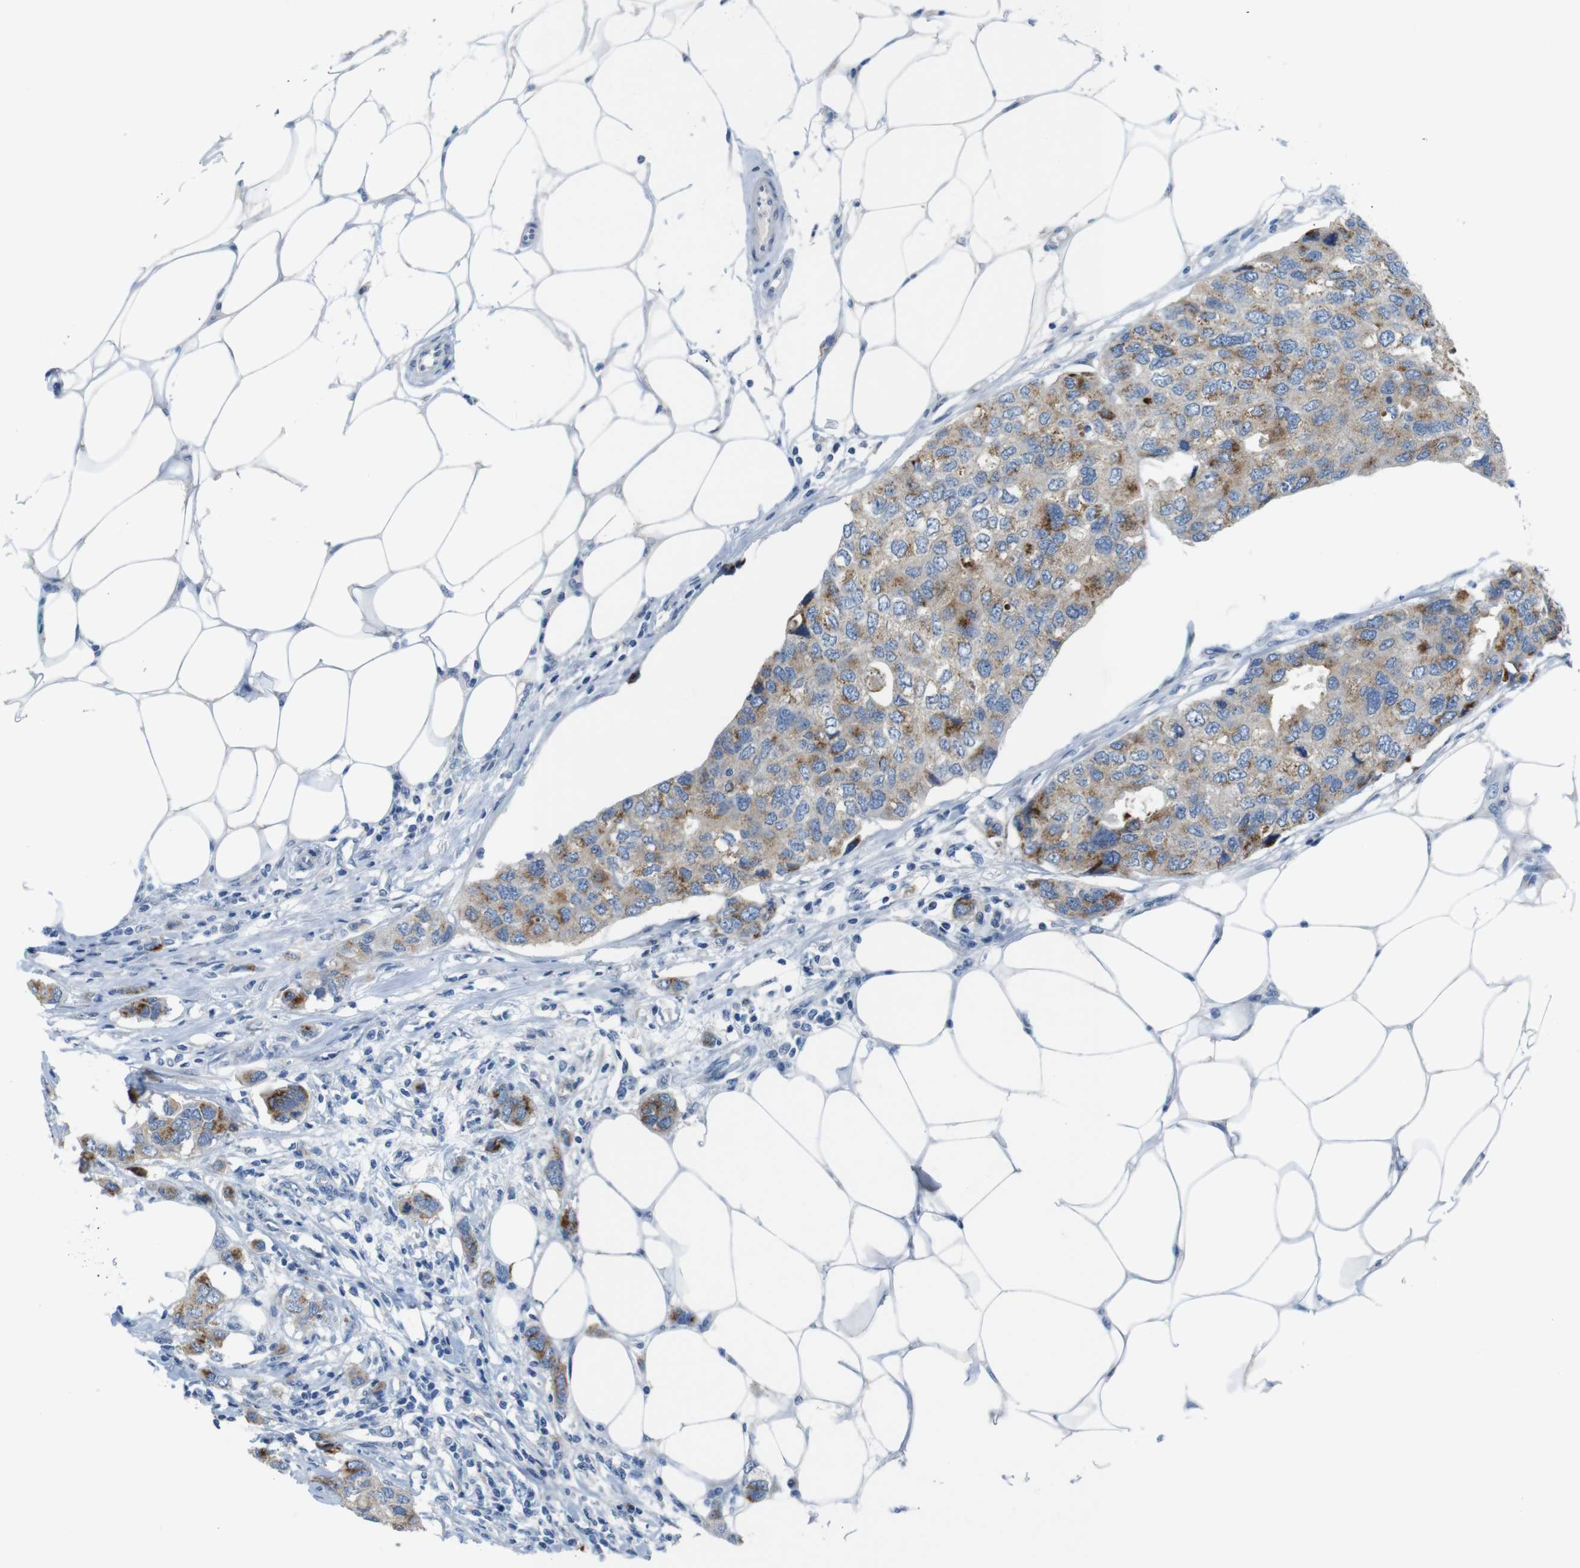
{"staining": {"intensity": "moderate", "quantity": ">75%", "location": "cytoplasmic/membranous"}, "tissue": "breast cancer", "cell_type": "Tumor cells", "image_type": "cancer", "snomed": [{"axis": "morphology", "description": "Duct carcinoma"}, {"axis": "topography", "description": "Breast"}], "caption": "Human infiltrating ductal carcinoma (breast) stained with a brown dye shows moderate cytoplasmic/membranous positive expression in about >75% of tumor cells.", "gene": "GOLGA2", "patient": {"sex": "female", "age": 50}}